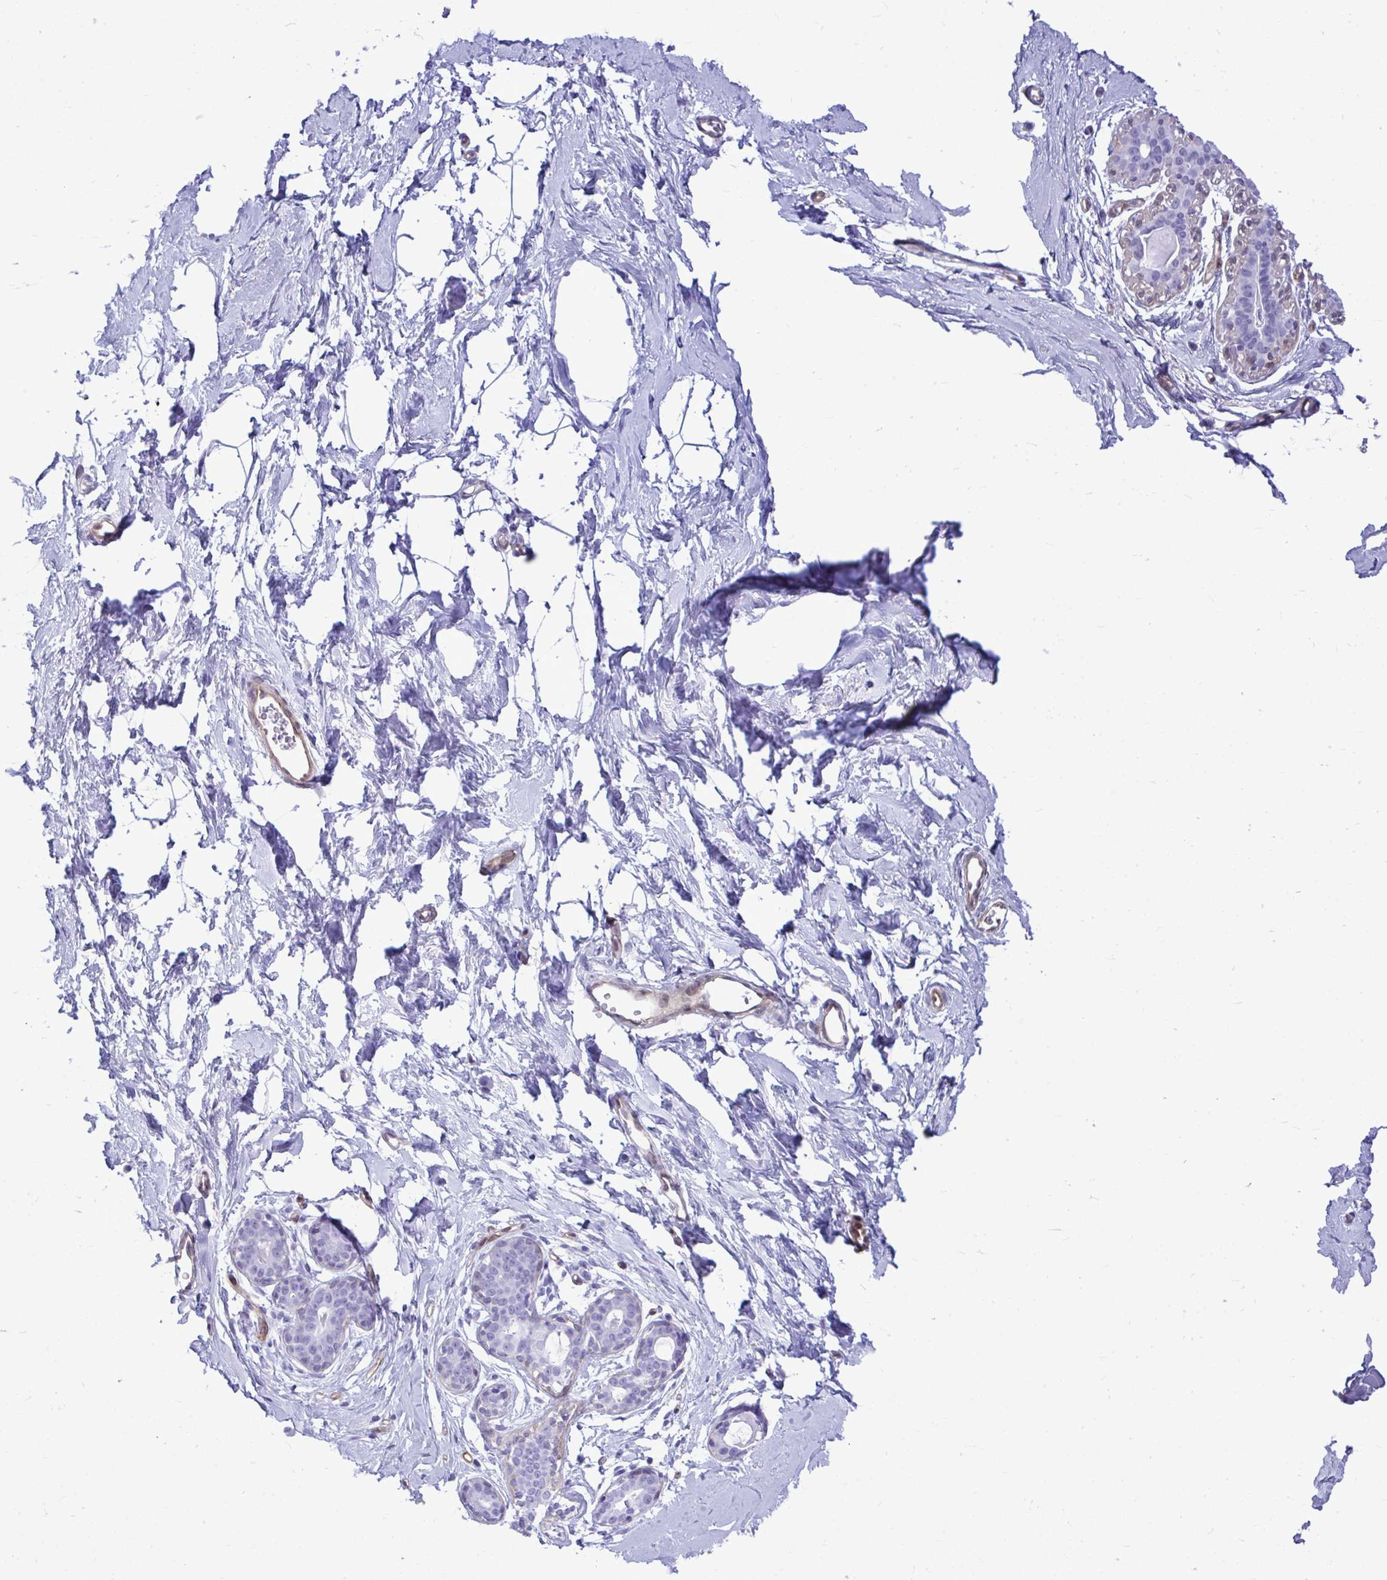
{"staining": {"intensity": "negative", "quantity": "none", "location": "none"}, "tissue": "breast", "cell_type": "Adipocytes", "image_type": "normal", "snomed": [{"axis": "morphology", "description": "Normal tissue, NOS"}, {"axis": "topography", "description": "Breast"}], "caption": "DAB (3,3'-diaminobenzidine) immunohistochemical staining of normal breast shows no significant positivity in adipocytes. Nuclei are stained in blue.", "gene": "LIMS2", "patient": {"sex": "female", "age": 45}}